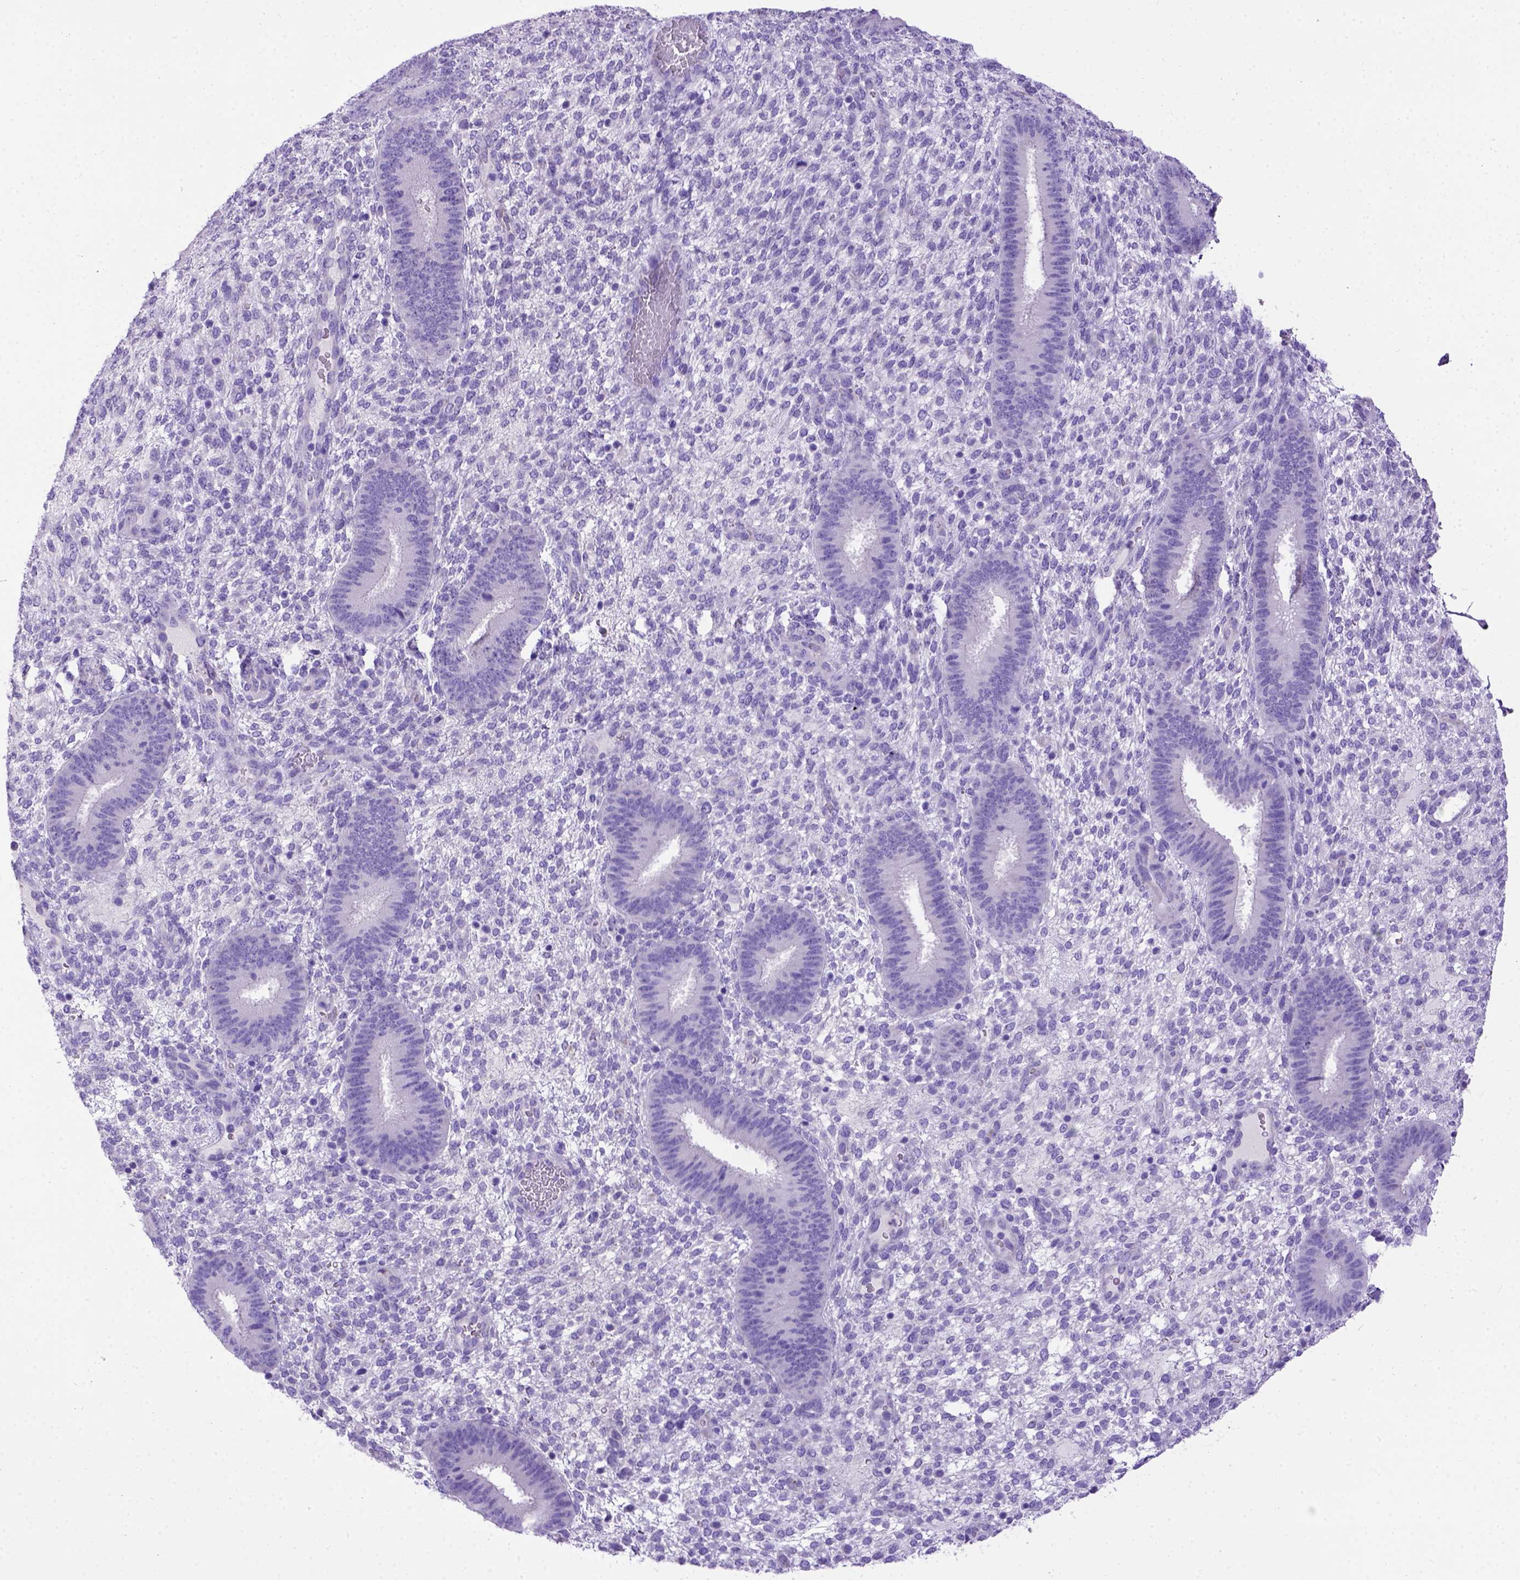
{"staining": {"intensity": "negative", "quantity": "none", "location": "none"}, "tissue": "endometrium", "cell_type": "Cells in endometrial stroma", "image_type": "normal", "snomed": [{"axis": "morphology", "description": "Normal tissue, NOS"}, {"axis": "topography", "description": "Endometrium"}], "caption": "Immunohistochemistry (IHC) photomicrograph of normal endometrium: human endometrium stained with DAB (3,3'-diaminobenzidine) demonstrates no significant protein staining in cells in endometrial stroma.", "gene": "PTGES", "patient": {"sex": "female", "age": 39}}